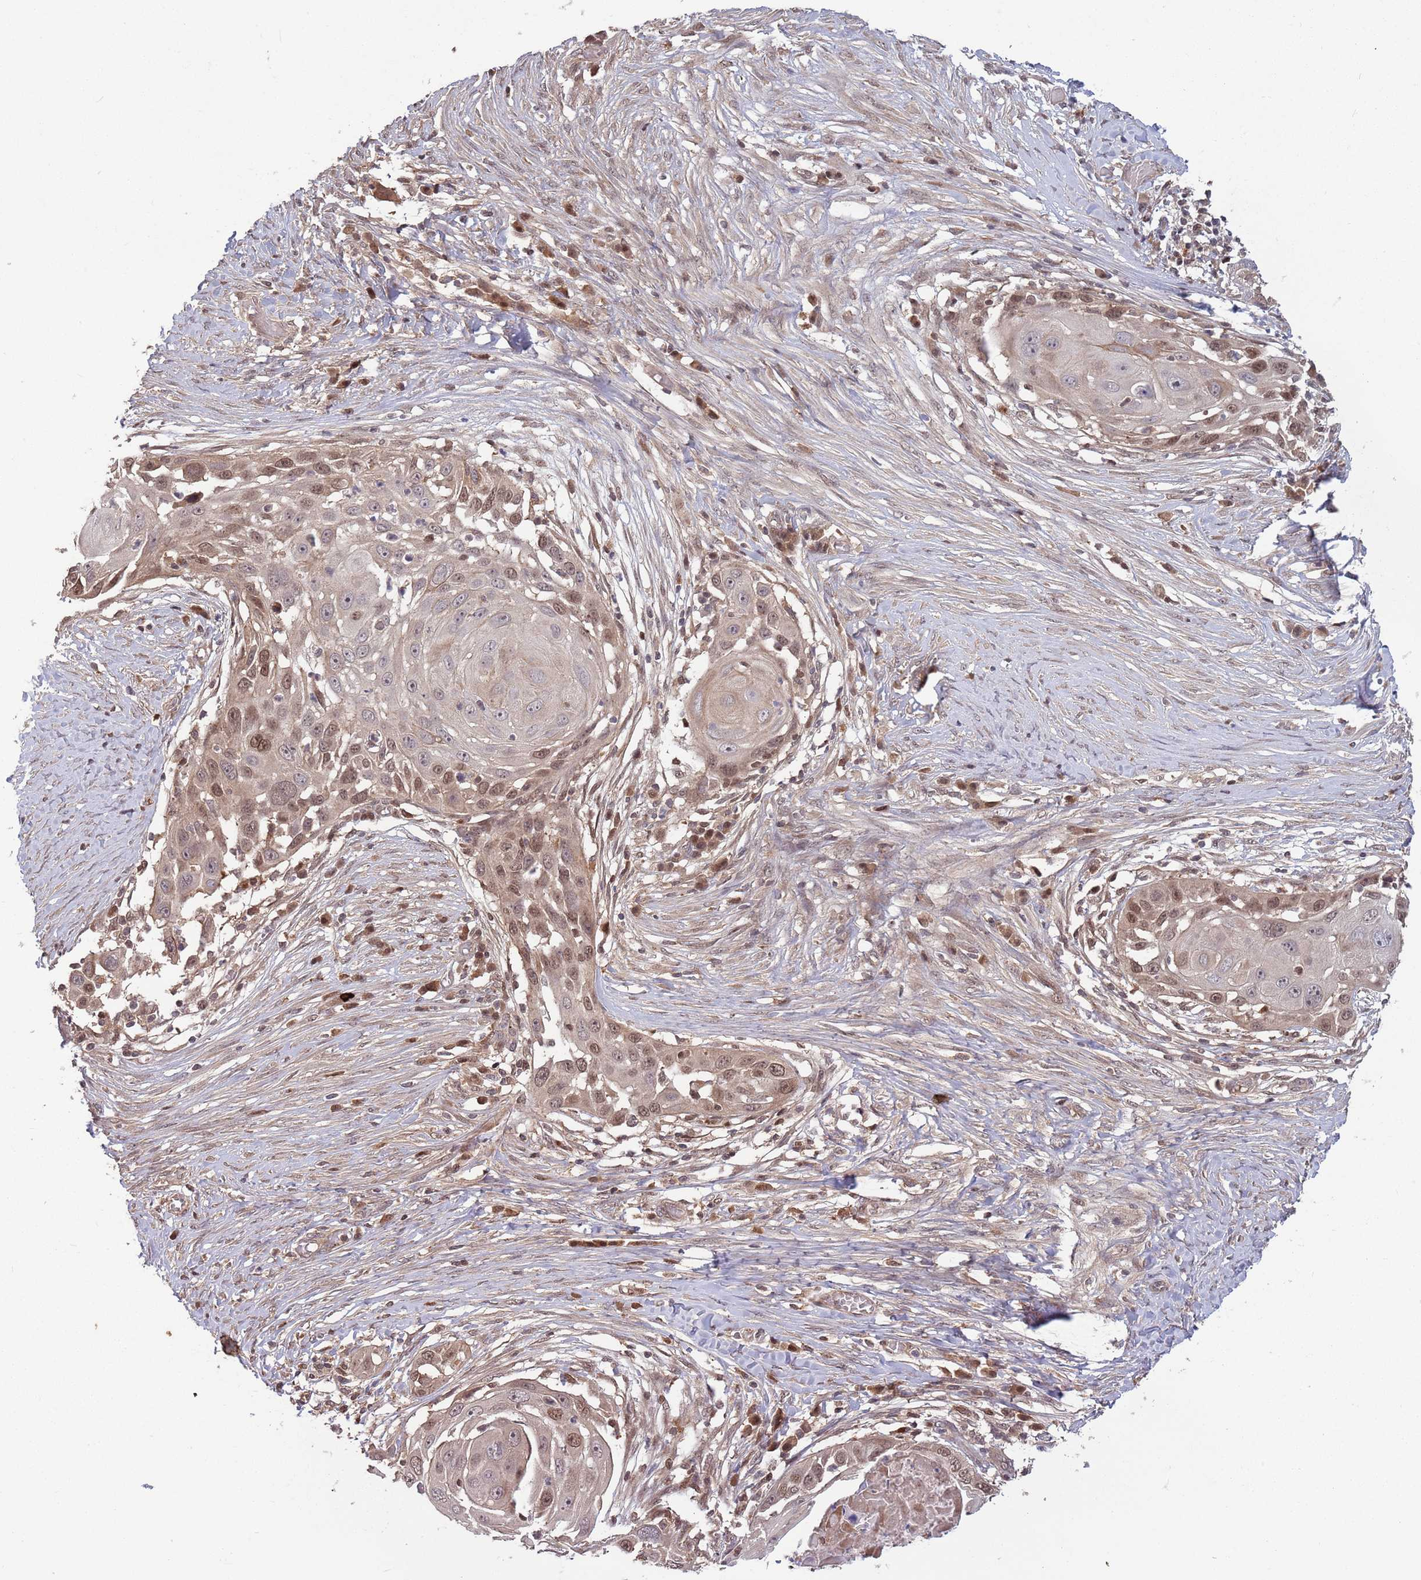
{"staining": {"intensity": "moderate", "quantity": "25%-75%", "location": "nuclear"}, "tissue": "skin cancer", "cell_type": "Tumor cells", "image_type": "cancer", "snomed": [{"axis": "morphology", "description": "Squamous cell carcinoma, NOS"}, {"axis": "topography", "description": "Skin"}], "caption": "Immunohistochemical staining of skin cancer reveals medium levels of moderate nuclear expression in about 25%-75% of tumor cells. The protein of interest is stained brown, and the nuclei are stained in blue (DAB (3,3'-diaminobenzidine) IHC with brightfield microscopy, high magnification).", "gene": "SALL1", "patient": {"sex": "female", "age": 44}}